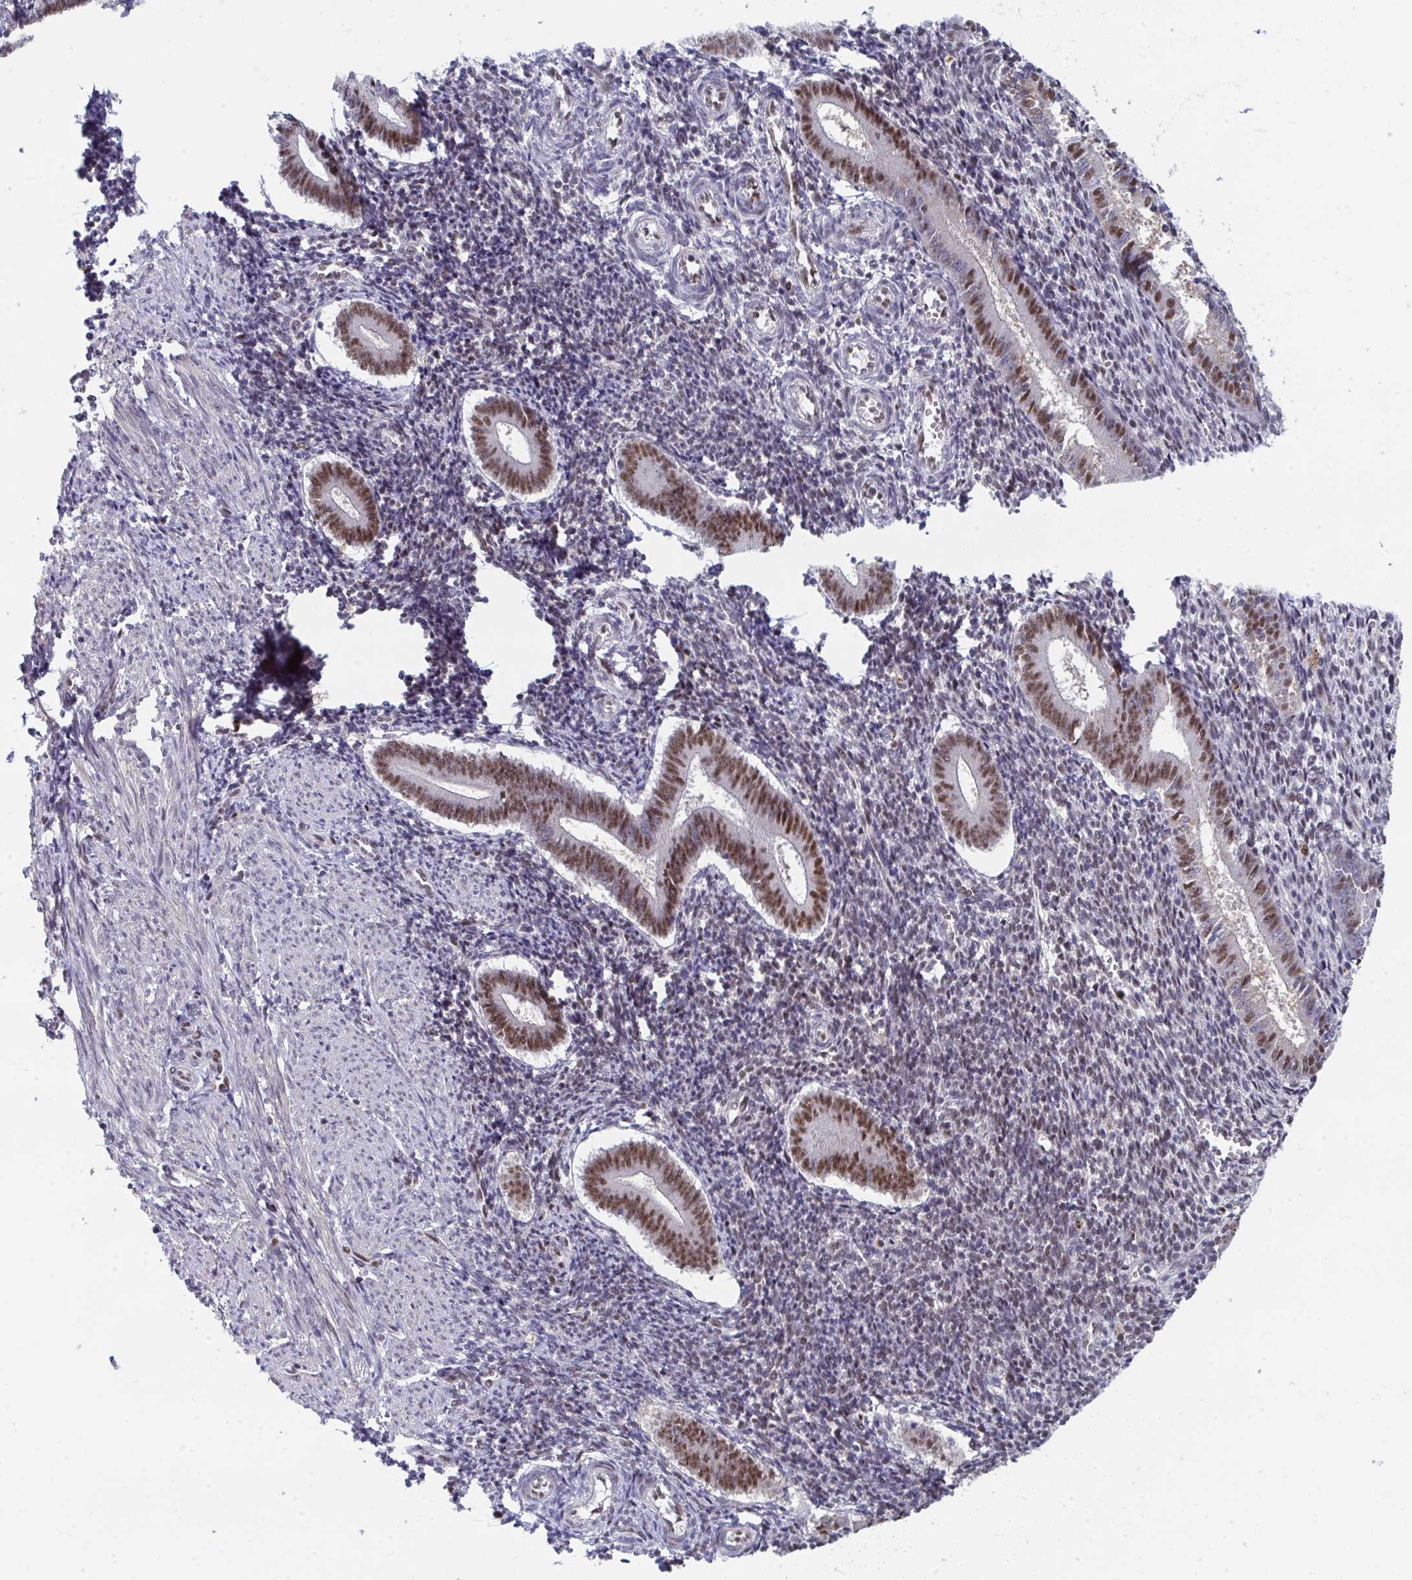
{"staining": {"intensity": "weak", "quantity": "<25%", "location": "nuclear"}, "tissue": "endometrium", "cell_type": "Cells in endometrial stroma", "image_type": "normal", "snomed": [{"axis": "morphology", "description": "Normal tissue, NOS"}, {"axis": "topography", "description": "Endometrium"}], "caption": "DAB (3,3'-diaminobenzidine) immunohistochemical staining of benign human endometrium exhibits no significant expression in cells in endometrial stroma.", "gene": "JDP2", "patient": {"sex": "female", "age": 25}}